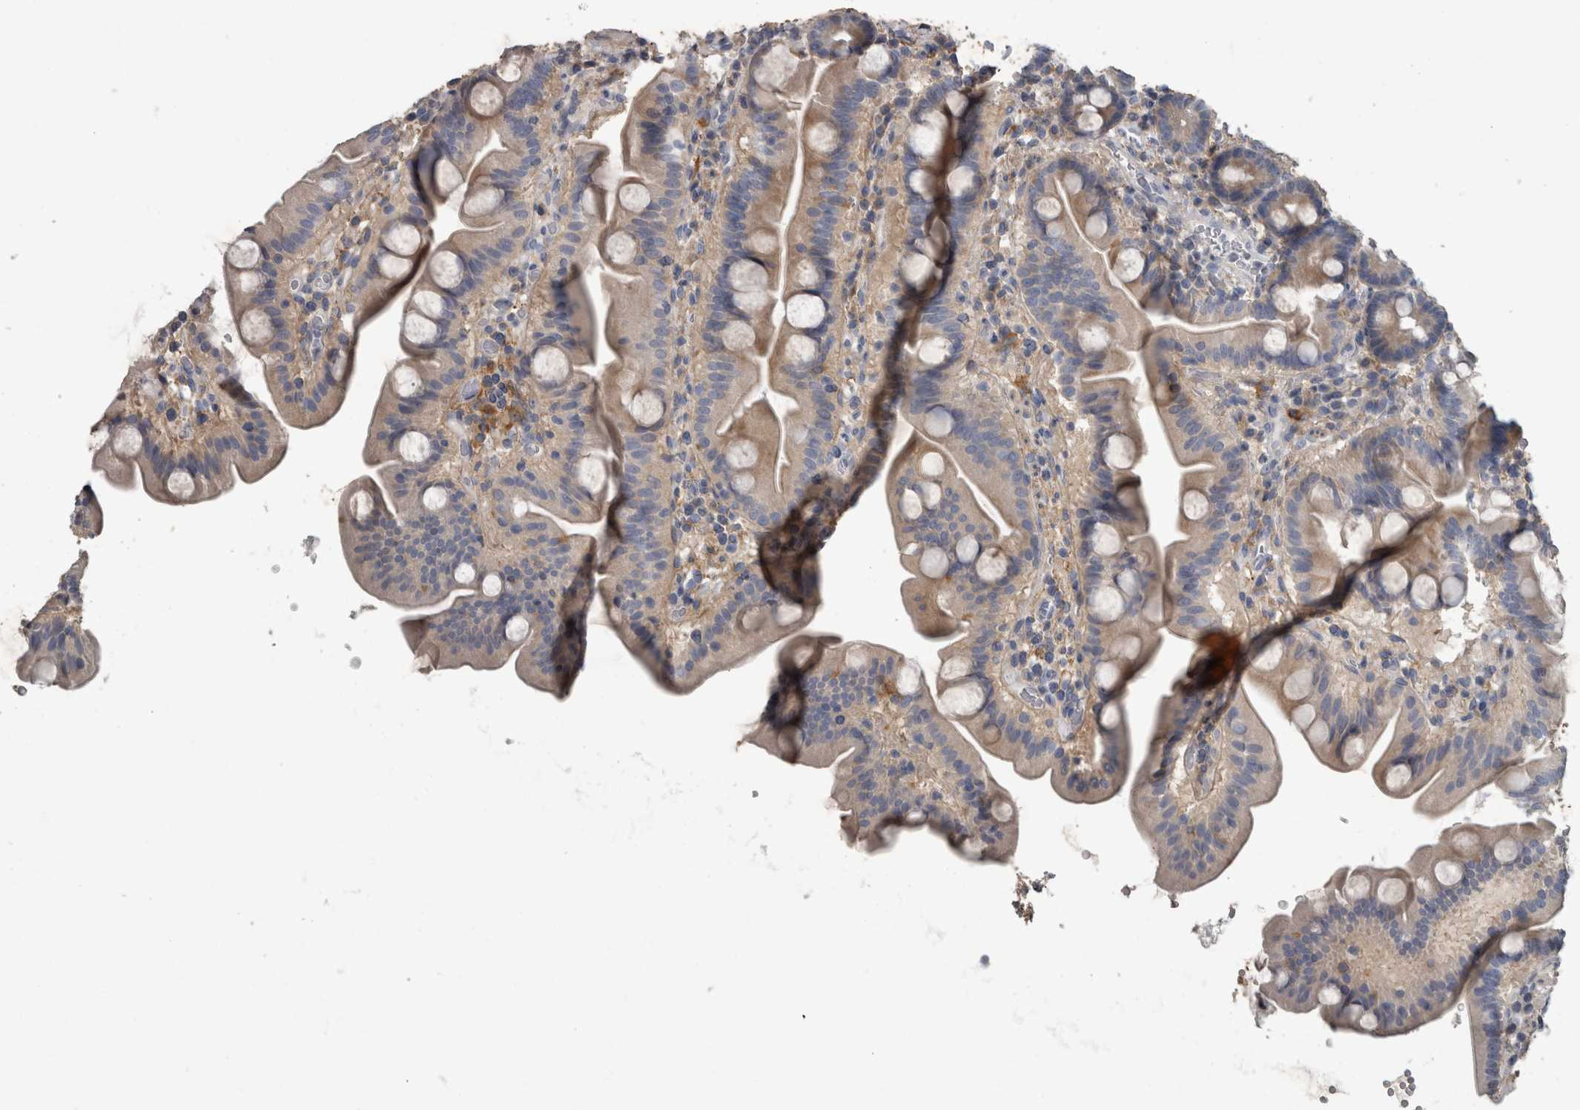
{"staining": {"intensity": "weak", "quantity": "25%-75%", "location": "cytoplasmic/membranous"}, "tissue": "duodenum", "cell_type": "Glandular cells", "image_type": "normal", "snomed": [{"axis": "morphology", "description": "Normal tissue, NOS"}, {"axis": "topography", "description": "Duodenum"}], "caption": "Duodenum stained for a protein displays weak cytoplasmic/membranous positivity in glandular cells. The staining was performed using DAB (3,3'-diaminobenzidine) to visualize the protein expression in brown, while the nuclei were stained in blue with hematoxylin (Magnification: 20x).", "gene": "EFEMP2", "patient": {"sex": "male", "age": 54}}